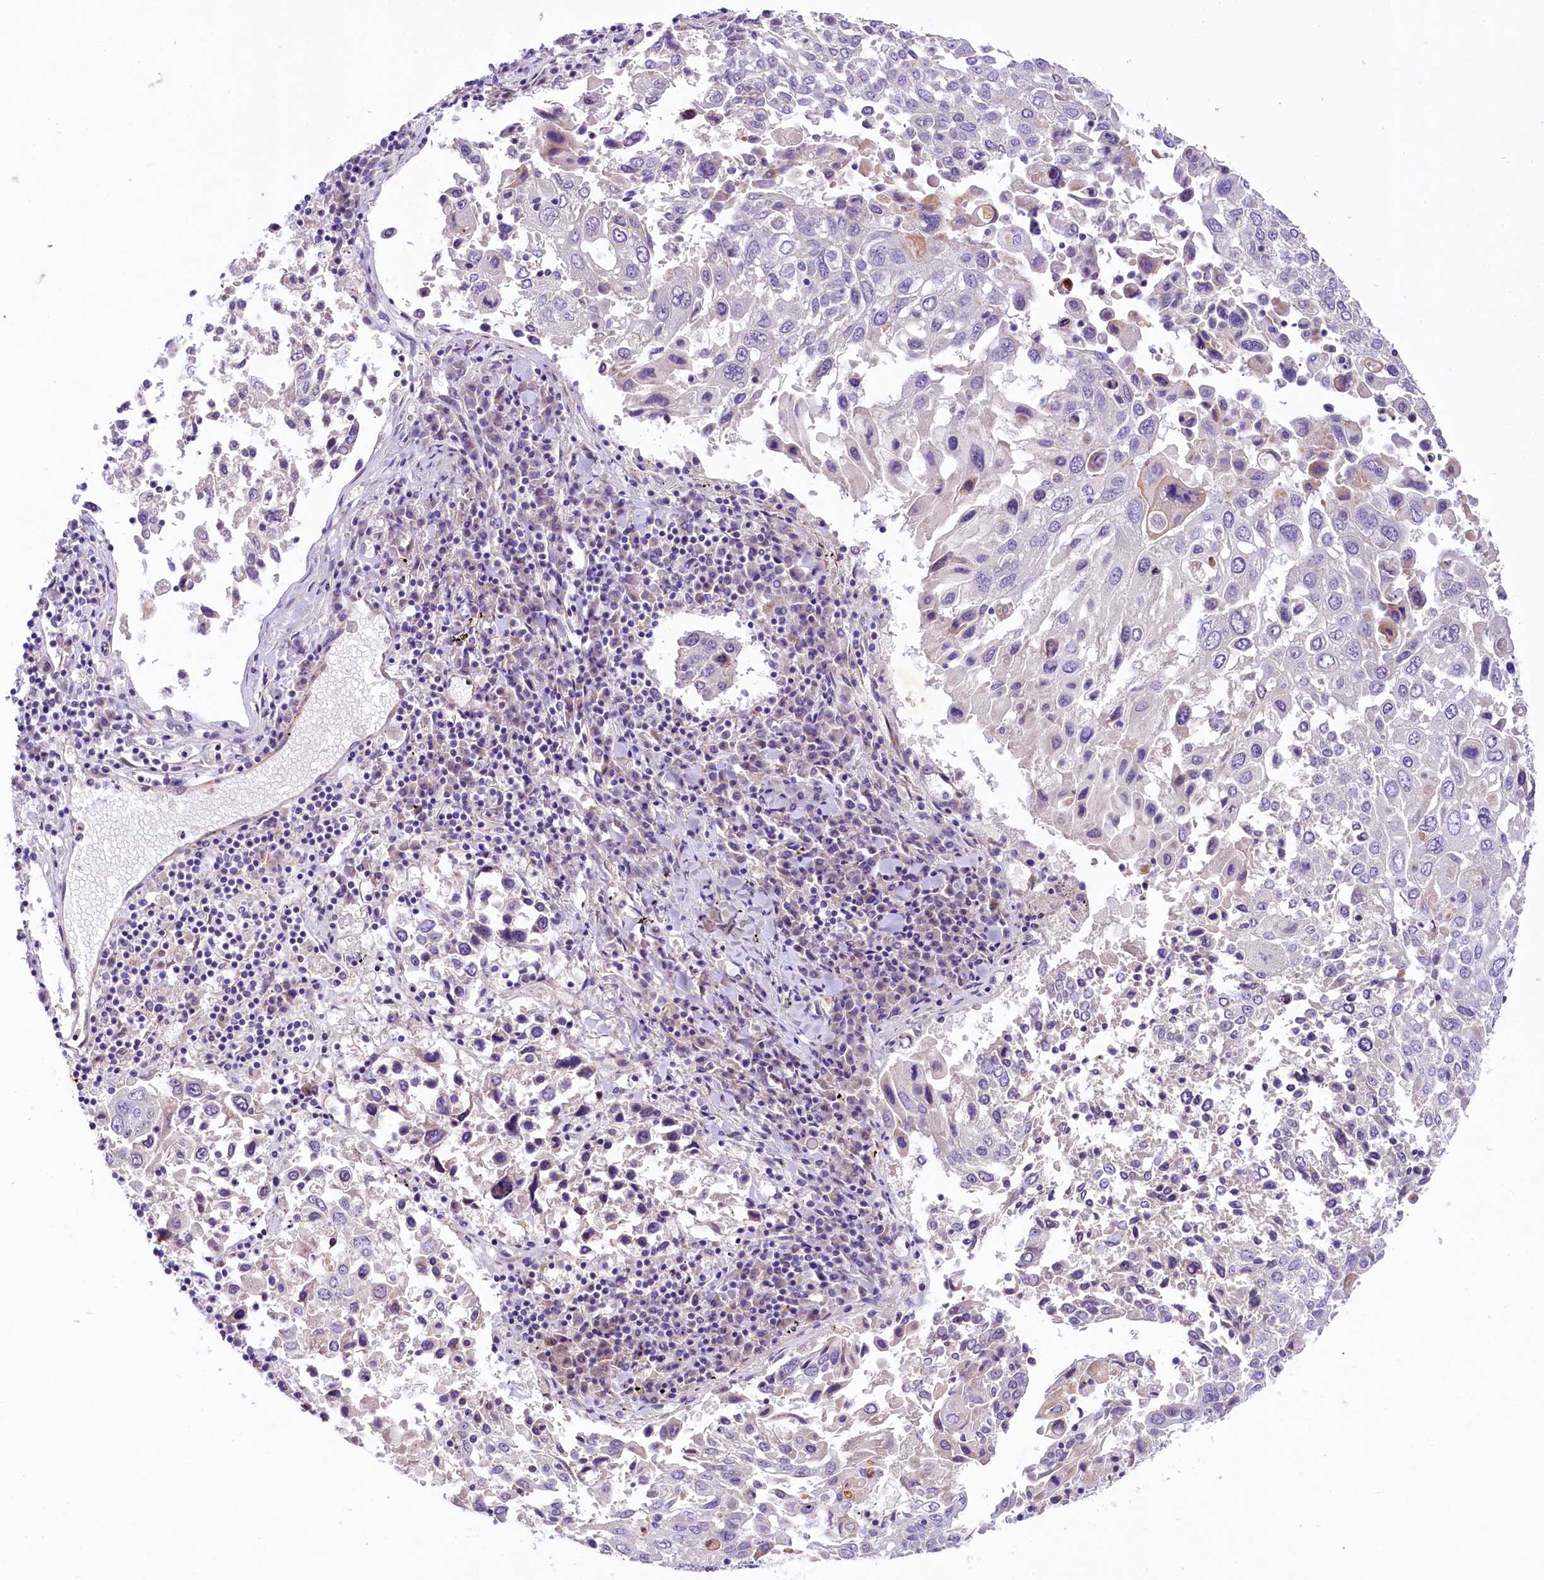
{"staining": {"intensity": "negative", "quantity": "none", "location": "none"}, "tissue": "lung cancer", "cell_type": "Tumor cells", "image_type": "cancer", "snomed": [{"axis": "morphology", "description": "Squamous cell carcinoma, NOS"}, {"axis": "topography", "description": "Lung"}], "caption": "Immunohistochemistry histopathology image of neoplastic tissue: lung cancer (squamous cell carcinoma) stained with DAB displays no significant protein positivity in tumor cells.", "gene": "UBXN6", "patient": {"sex": "male", "age": 65}}